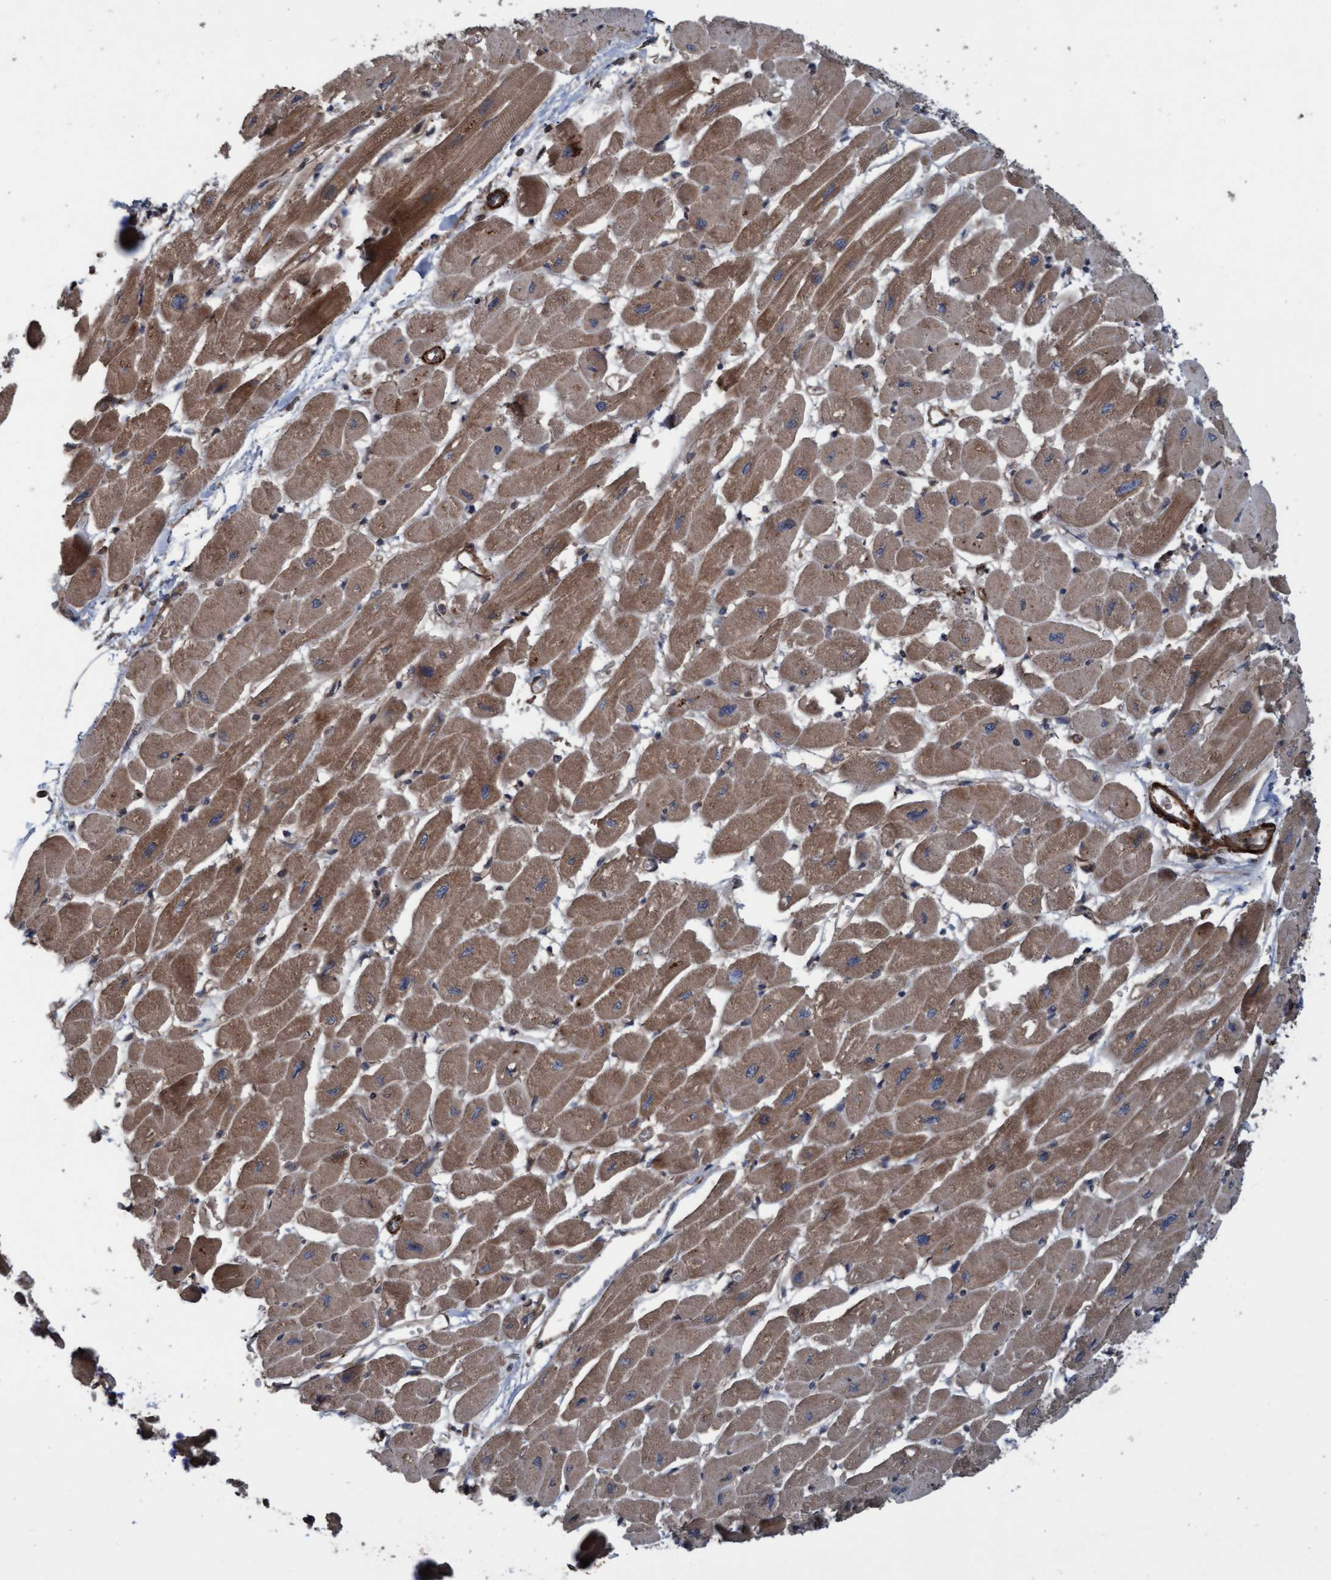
{"staining": {"intensity": "moderate", "quantity": ">75%", "location": "cytoplasmic/membranous"}, "tissue": "heart muscle", "cell_type": "Cardiomyocytes", "image_type": "normal", "snomed": [{"axis": "morphology", "description": "Normal tissue, NOS"}, {"axis": "topography", "description": "Heart"}], "caption": "A high-resolution photomicrograph shows immunohistochemistry staining of unremarkable heart muscle, which reveals moderate cytoplasmic/membranous staining in approximately >75% of cardiomyocytes.", "gene": "GGT6", "patient": {"sex": "female", "age": 54}}